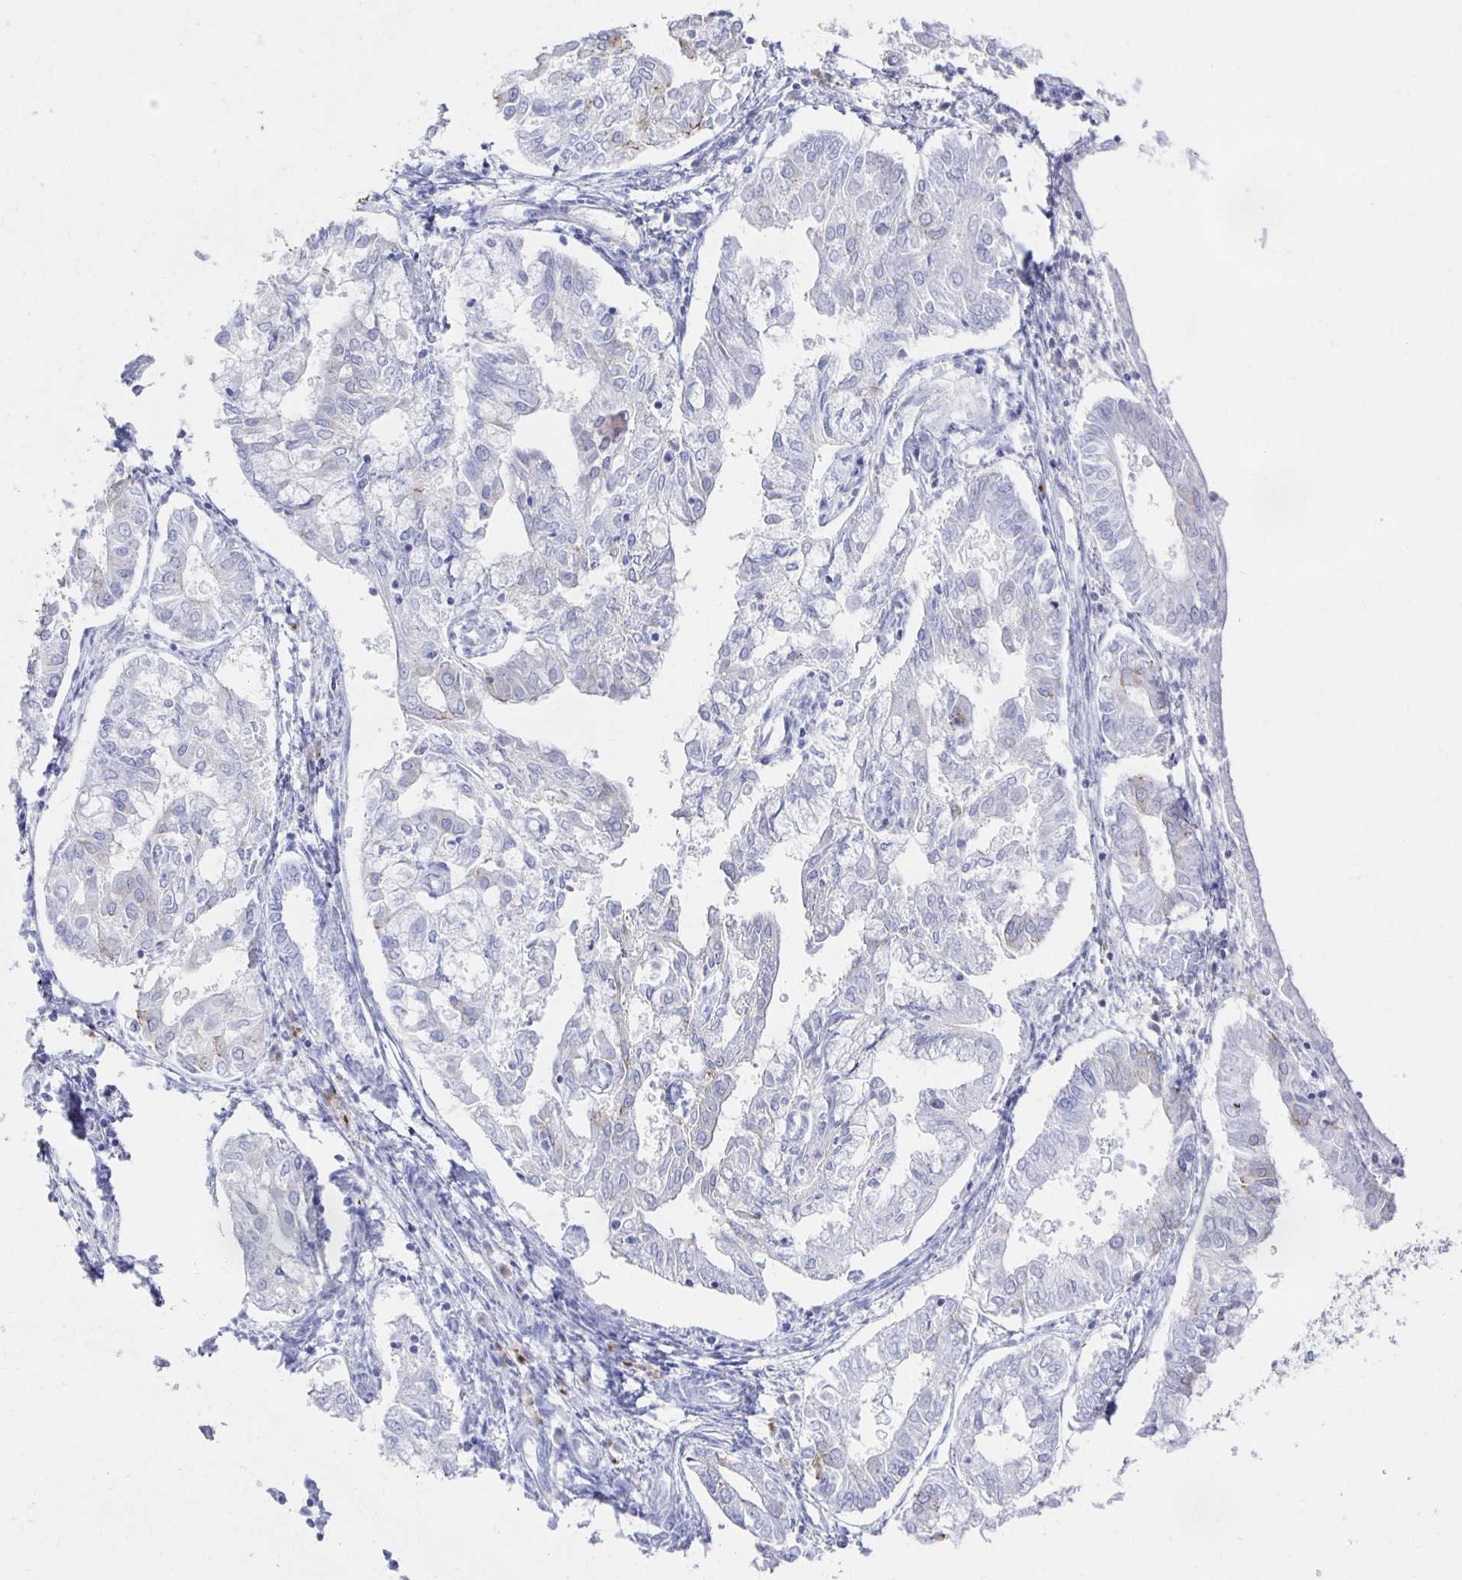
{"staining": {"intensity": "negative", "quantity": "none", "location": "none"}, "tissue": "endometrial cancer", "cell_type": "Tumor cells", "image_type": "cancer", "snomed": [{"axis": "morphology", "description": "Adenocarcinoma, NOS"}, {"axis": "topography", "description": "Endometrium"}], "caption": "Tumor cells are negative for protein expression in human endometrial cancer (adenocarcinoma).", "gene": "PRDM7", "patient": {"sex": "female", "age": 68}}